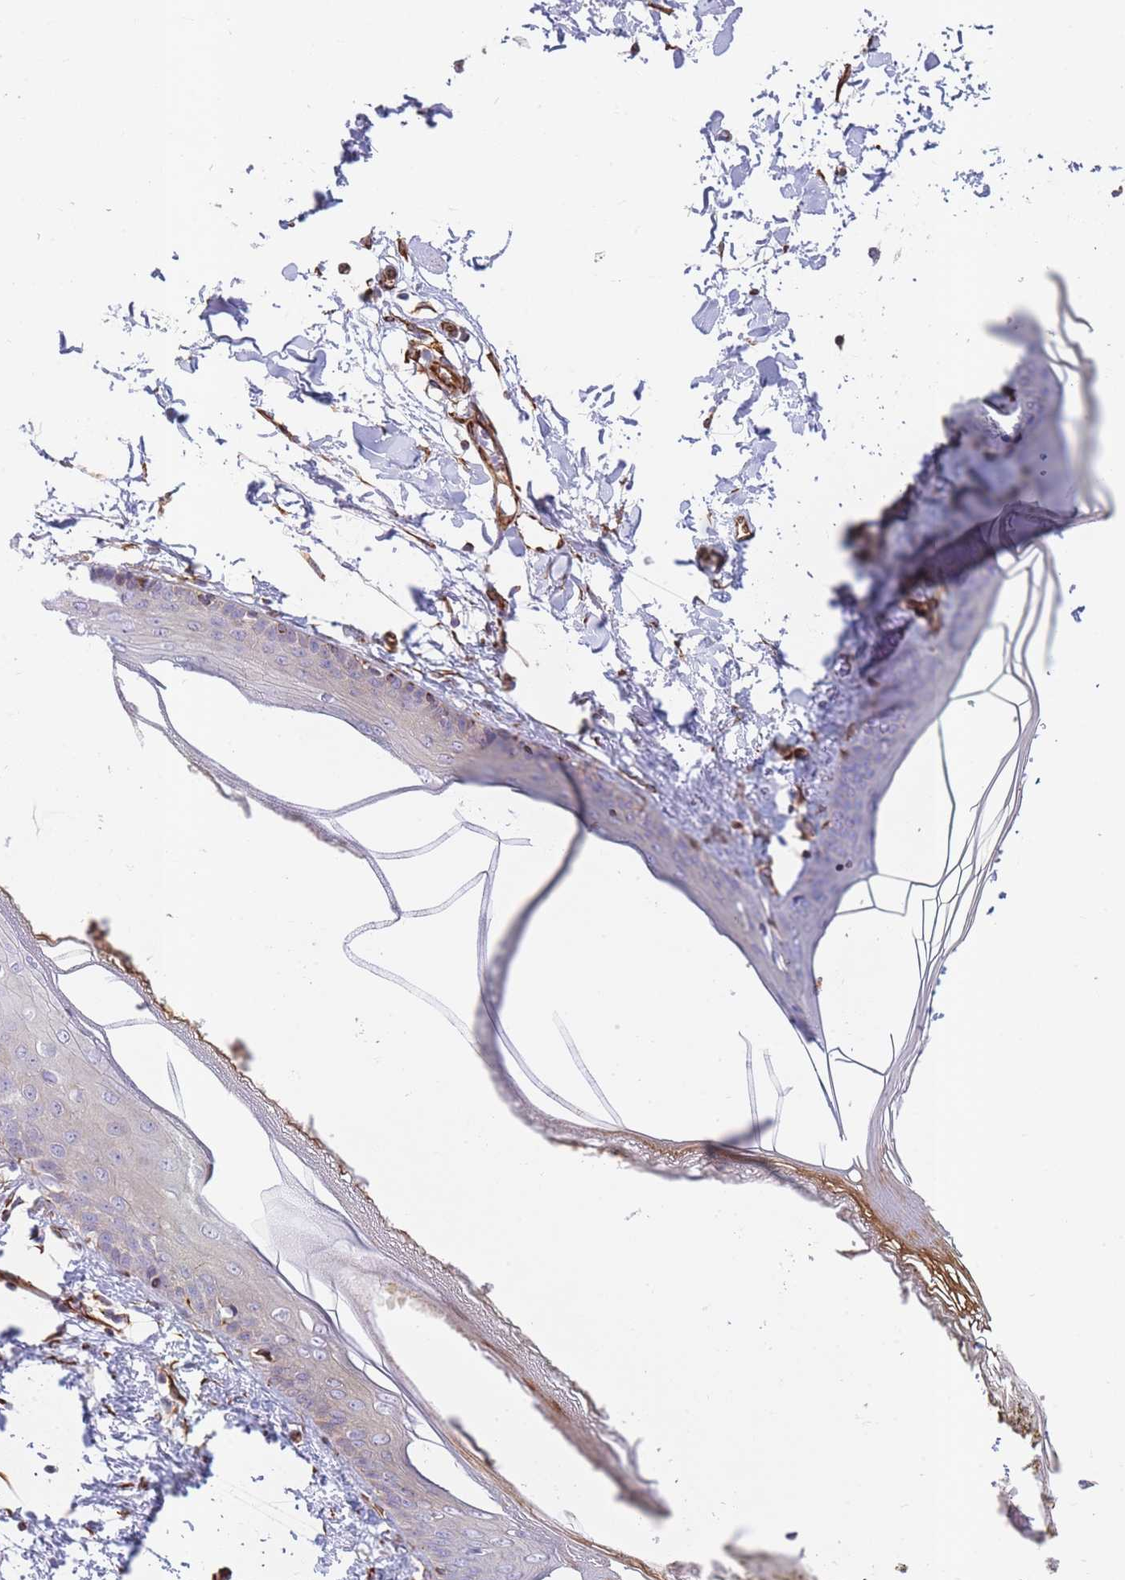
{"staining": {"intensity": "strong", "quantity": ">75%", "location": "cytoplasmic/membranous"}, "tissue": "skin", "cell_type": "Fibroblasts", "image_type": "normal", "snomed": [{"axis": "morphology", "description": "Normal tissue, NOS"}, {"axis": "topography", "description": "Skin"}], "caption": "Immunohistochemical staining of unremarkable skin exhibits high levels of strong cytoplasmic/membranous positivity in about >75% of fibroblasts.", "gene": "ECPAS", "patient": {"sex": "female", "age": 34}}